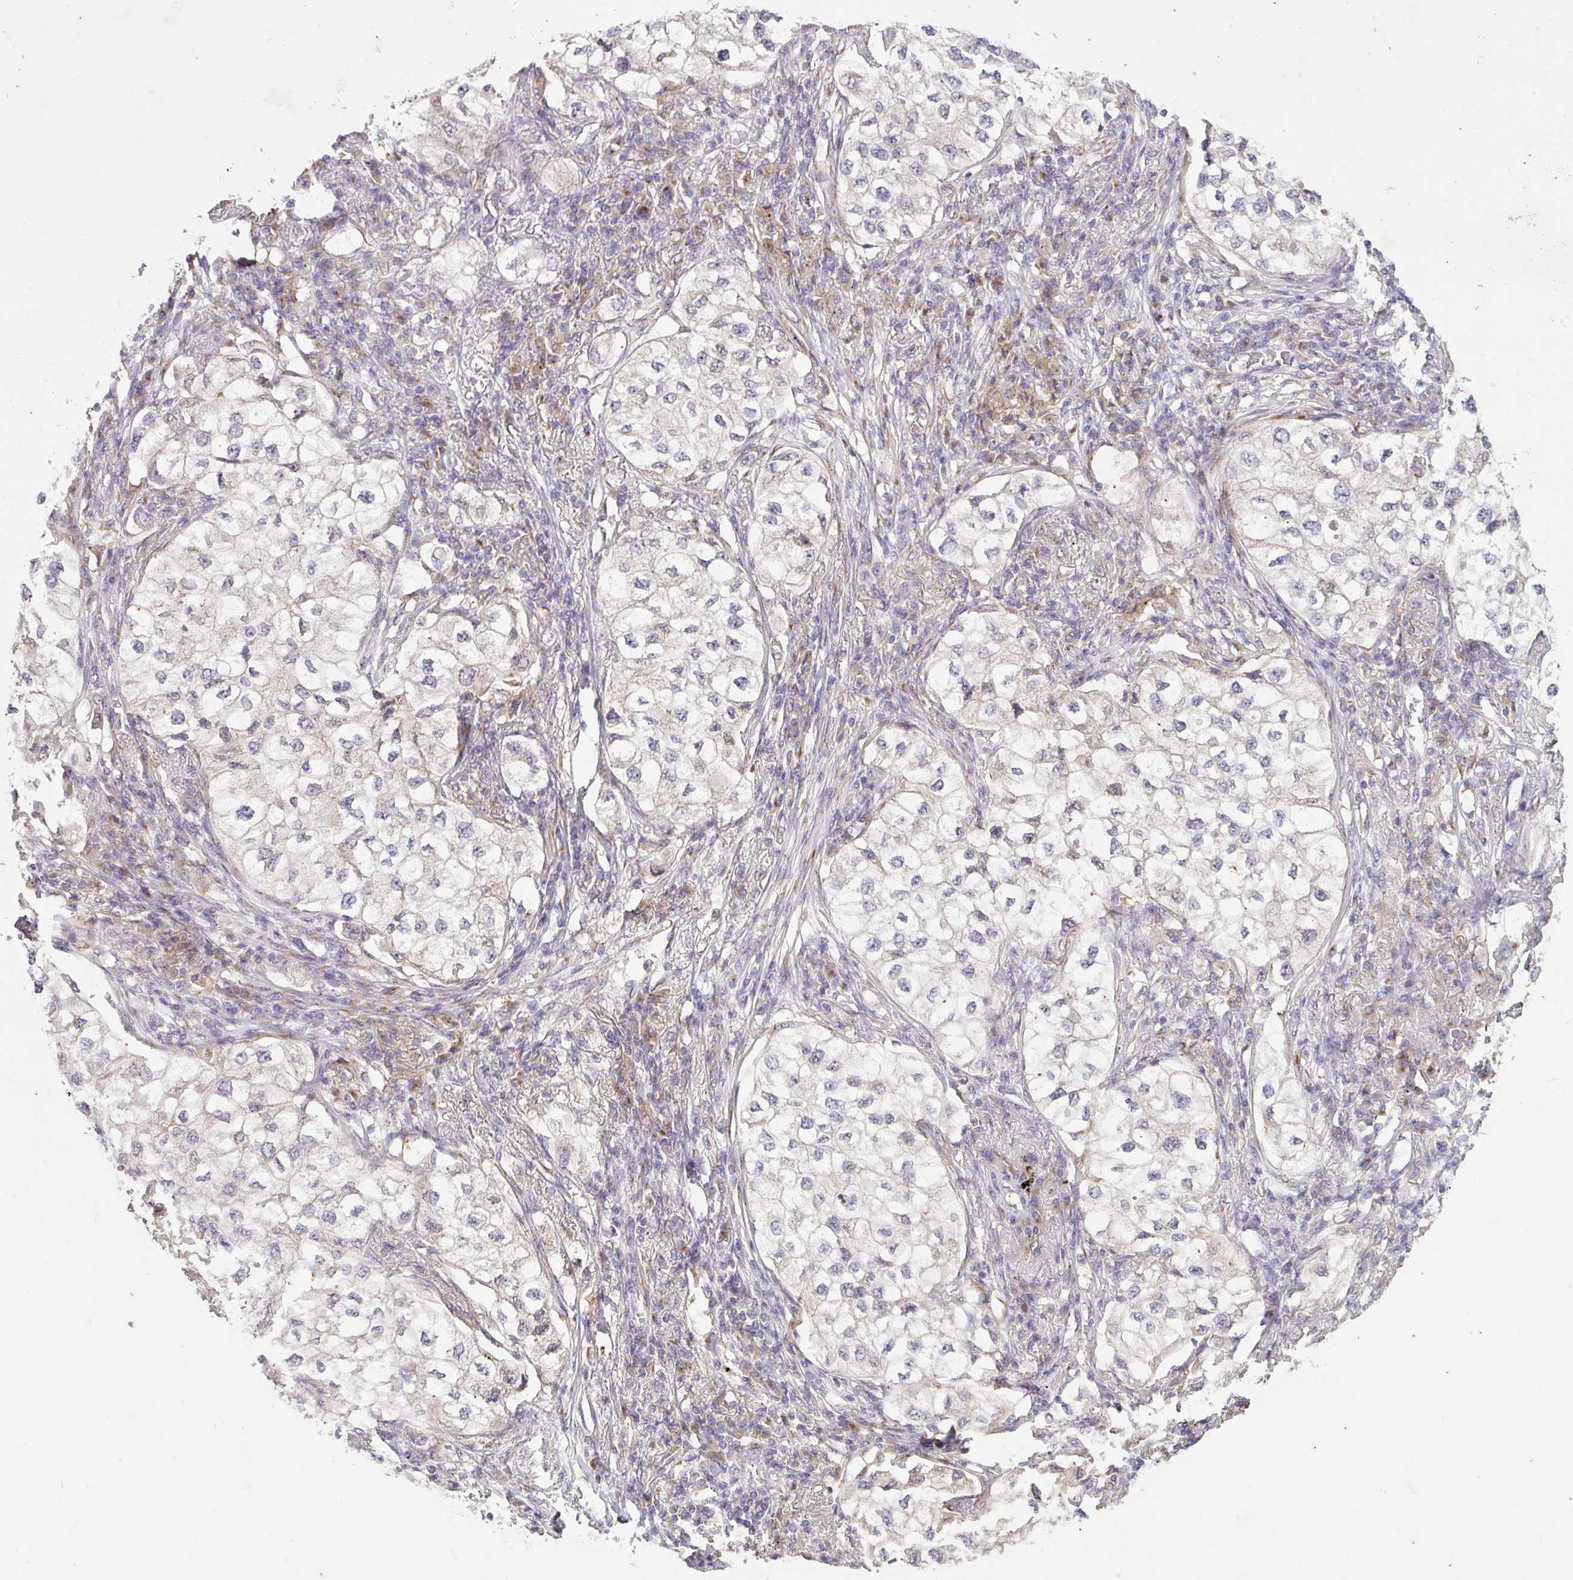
{"staining": {"intensity": "negative", "quantity": "none", "location": "none"}, "tissue": "lung cancer", "cell_type": "Tumor cells", "image_type": "cancer", "snomed": [{"axis": "morphology", "description": "Adenocarcinoma, NOS"}, {"axis": "topography", "description": "Lung"}], "caption": "Immunohistochemistry (IHC) micrograph of human lung cancer (adenocarcinoma) stained for a protein (brown), which exhibits no staining in tumor cells.", "gene": "VTI1A", "patient": {"sex": "male", "age": 63}}